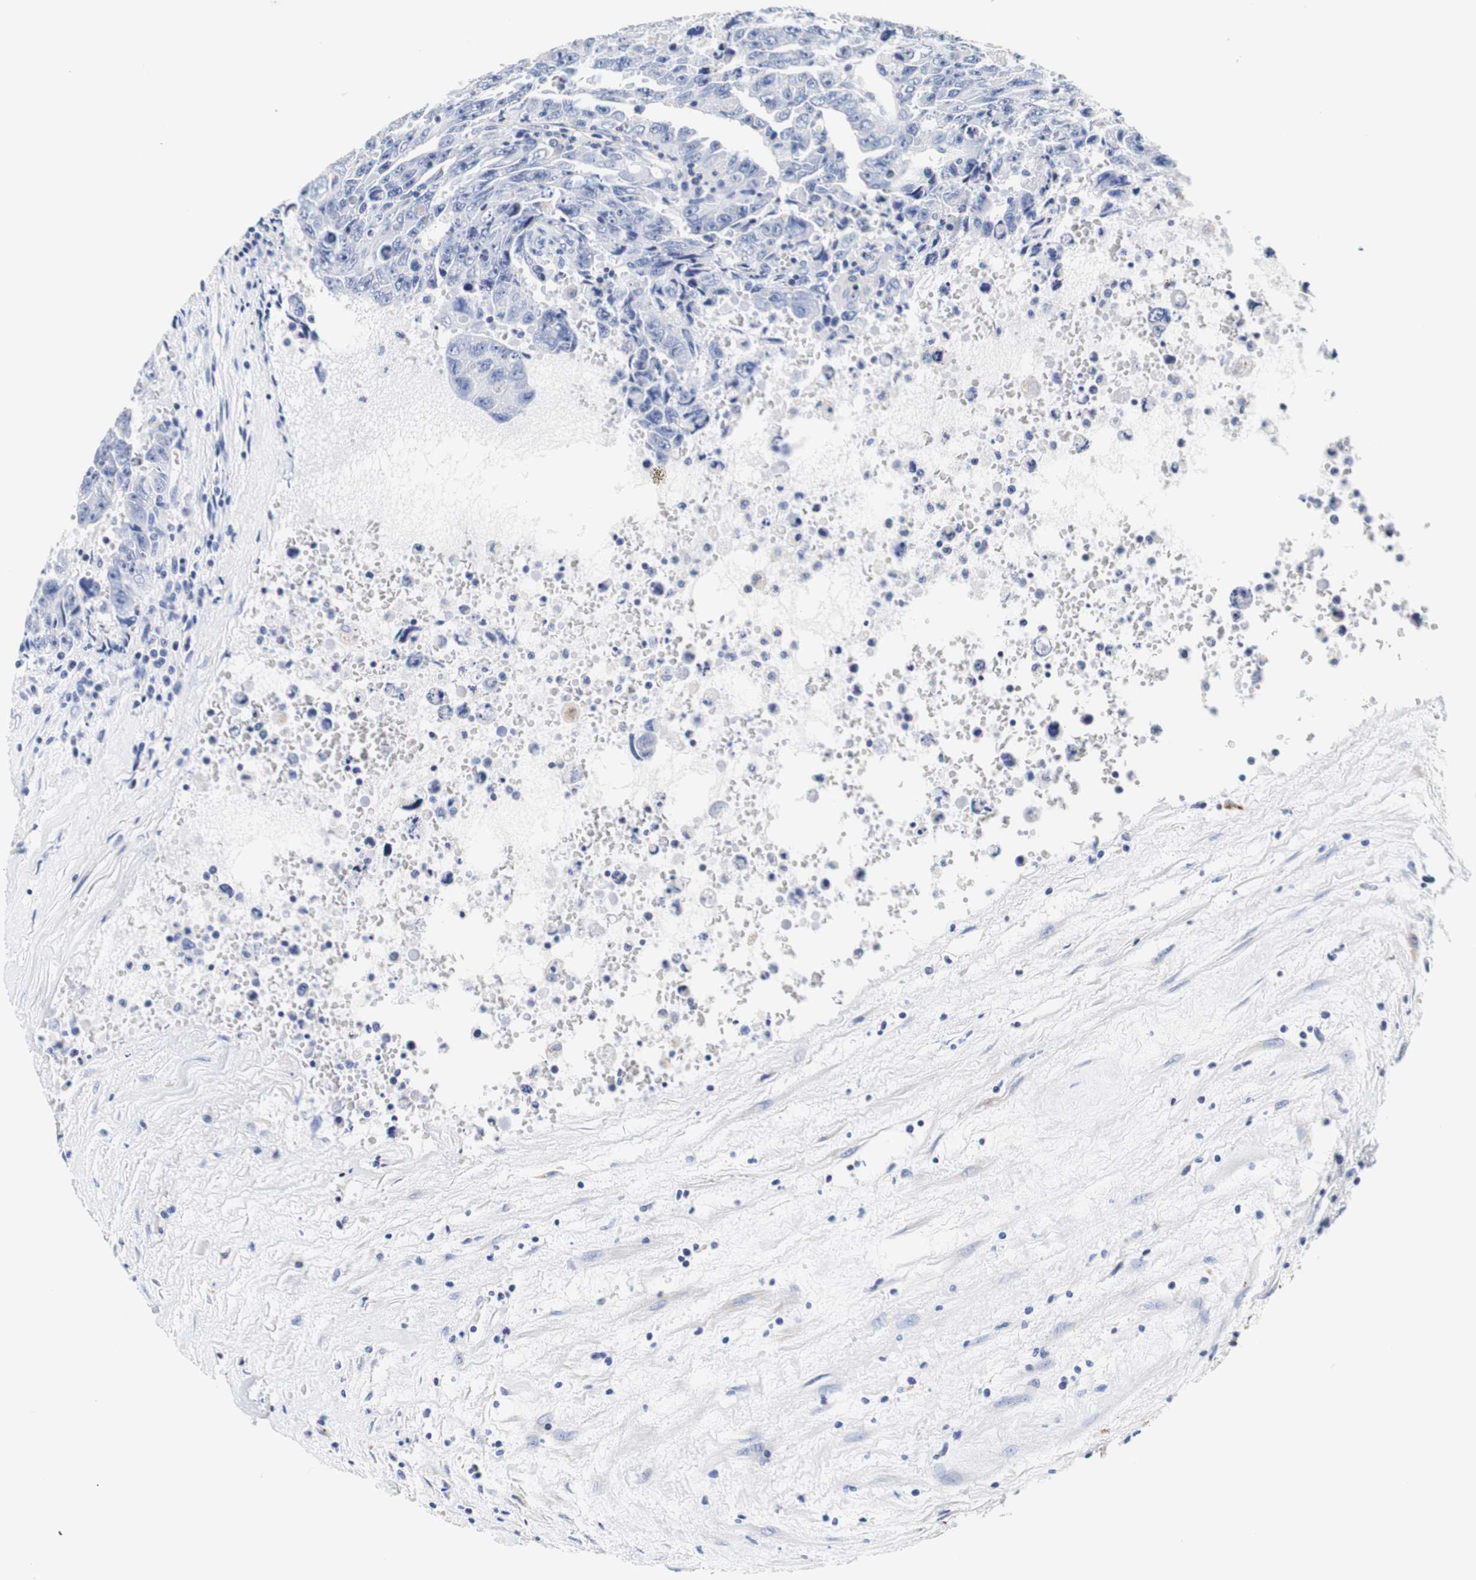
{"staining": {"intensity": "negative", "quantity": "none", "location": "none"}, "tissue": "testis cancer", "cell_type": "Tumor cells", "image_type": "cancer", "snomed": [{"axis": "morphology", "description": "Carcinoma, Embryonal, NOS"}, {"axis": "topography", "description": "Testis"}], "caption": "A micrograph of testis embryonal carcinoma stained for a protein exhibits no brown staining in tumor cells.", "gene": "CAMK4", "patient": {"sex": "male", "age": 28}}